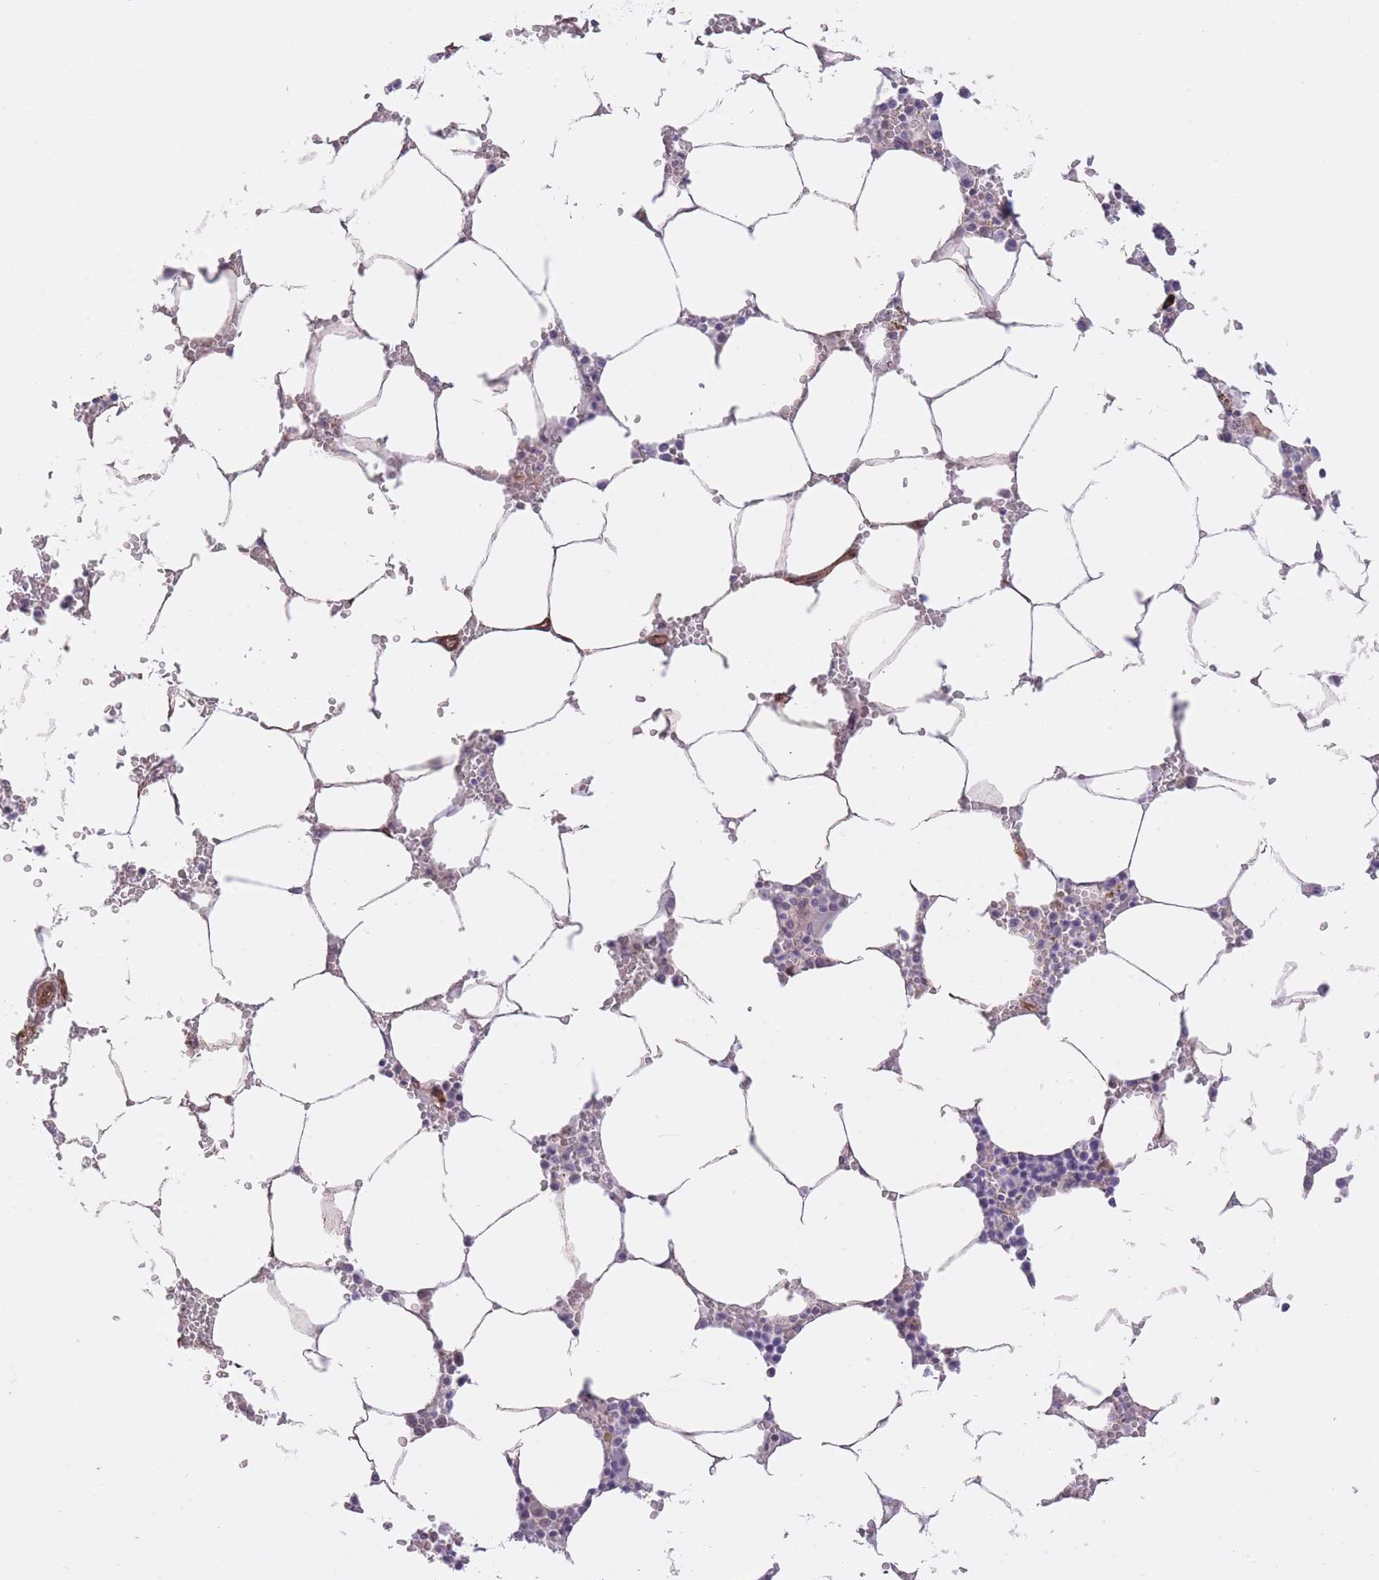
{"staining": {"intensity": "negative", "quantity": "none", "location": "none"}, "tissue": "bone marrow", "cell_type": "Hematopoietic cells", "image_type": "normal", "snomed": [{"axis": "morphology", "description": "Normal tissue, NOS"}, {"axis": "topography", "description": "Bone marrow"}], "caption": "An image of human bone marrow is negative for staining in hematopoietic cells. (Brightfield microscopy of DAB (3,3'-diaminobenzidine) IHC at high magnification).", "gene": "QTRT1", "patient": {"sex": "male", "age": 70}}